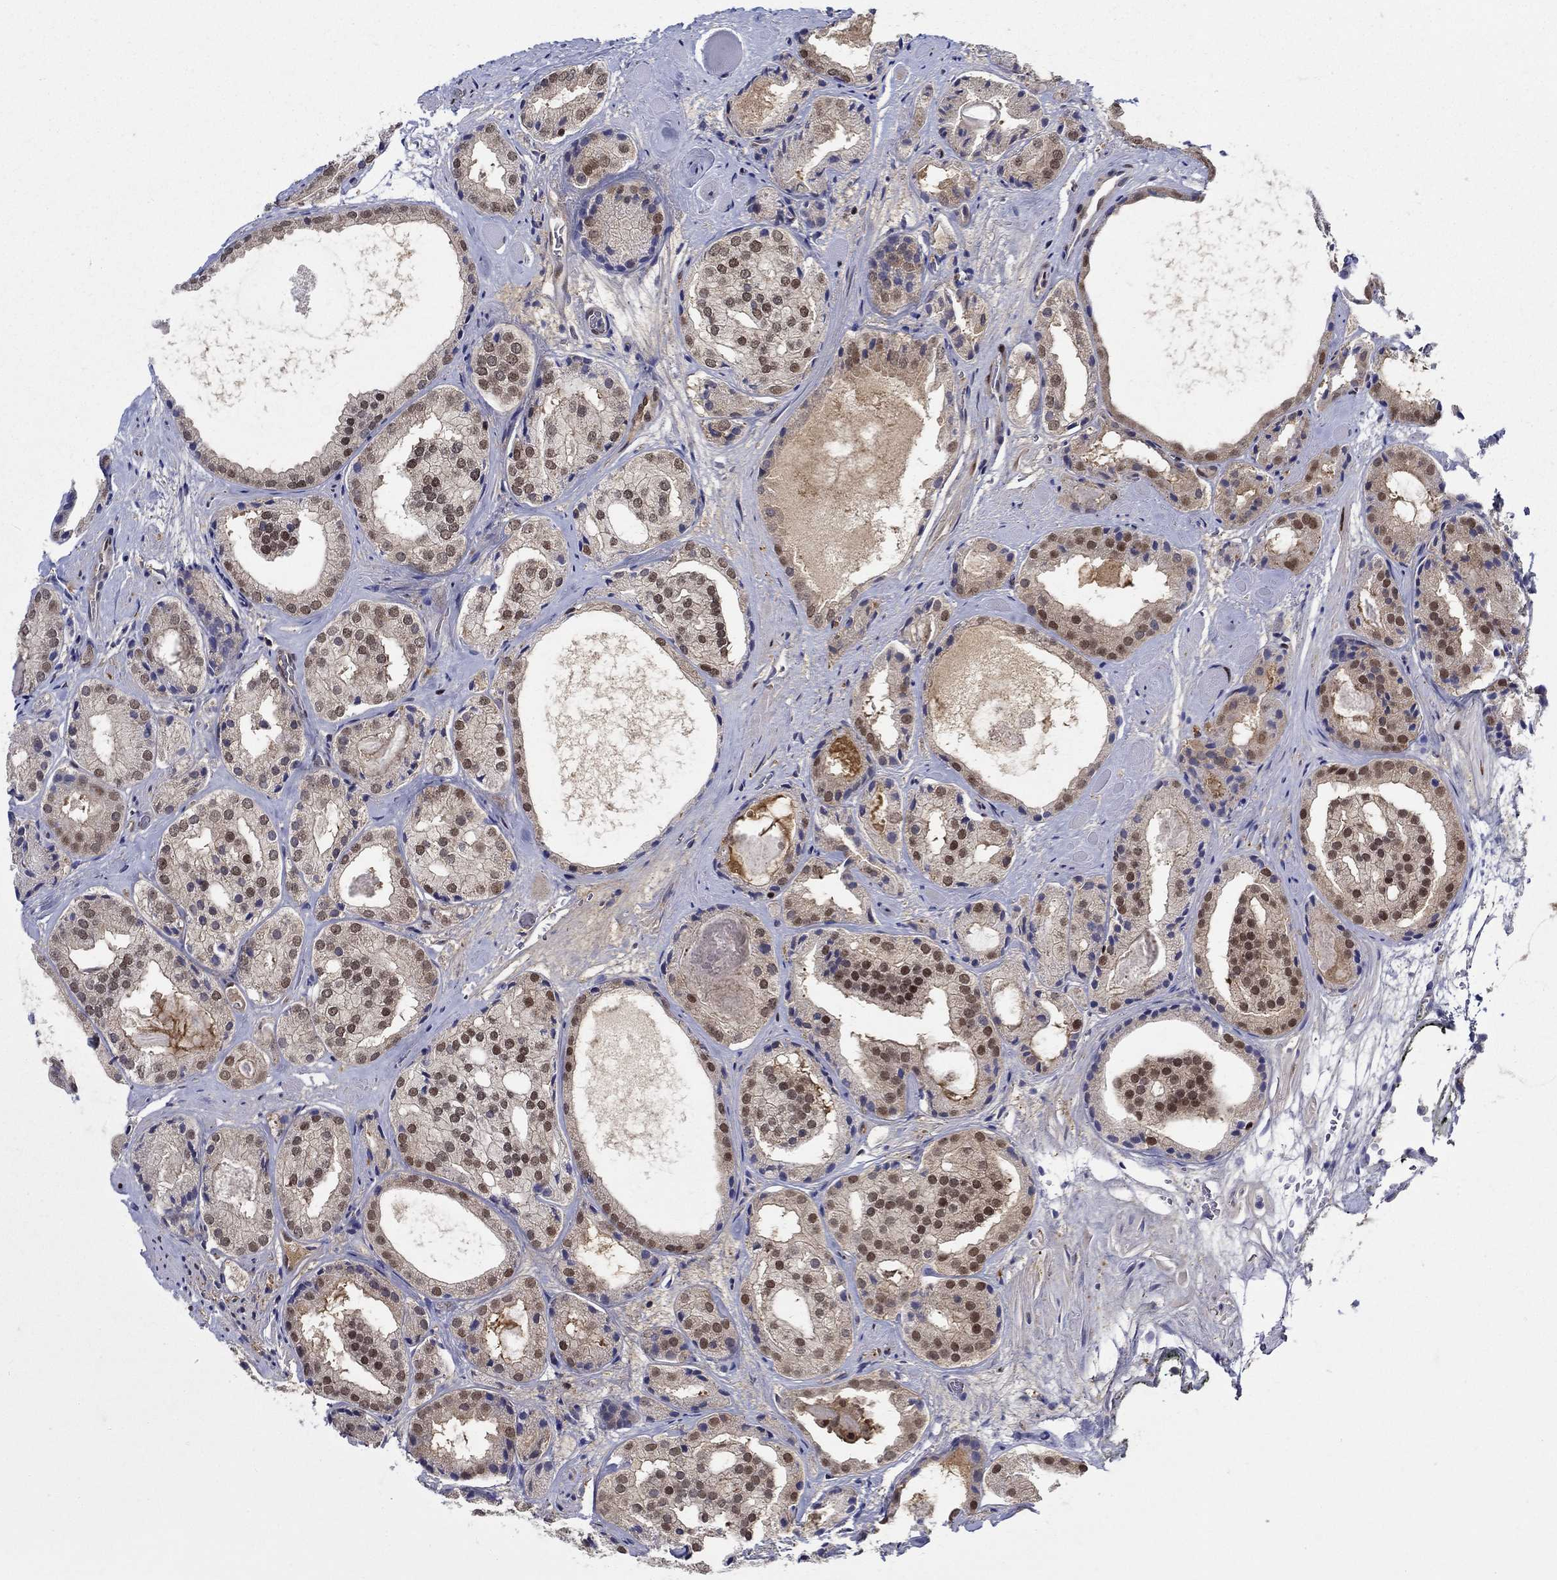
{"staining": {"intensity": "strong", "quantity": "25%-75%", "location": "nuclear"}, "tissue": "prostate cancer", "cell_type": "Tumor cells", "image_type": "cancer", "snomed": [{"axis": "morphology", "description": "Adenocarcinoma, Low grade"}, {"axis": "topography", "description": "Prostate"}], "caption": "Strong nuclear staining for a protein is identified in about 25%-75% of tumor cells of low-grade adenocarcinoma (prostate) using IHC.", "gene": "ZNF594", "patient": {"sex": "male", "age": 69}}